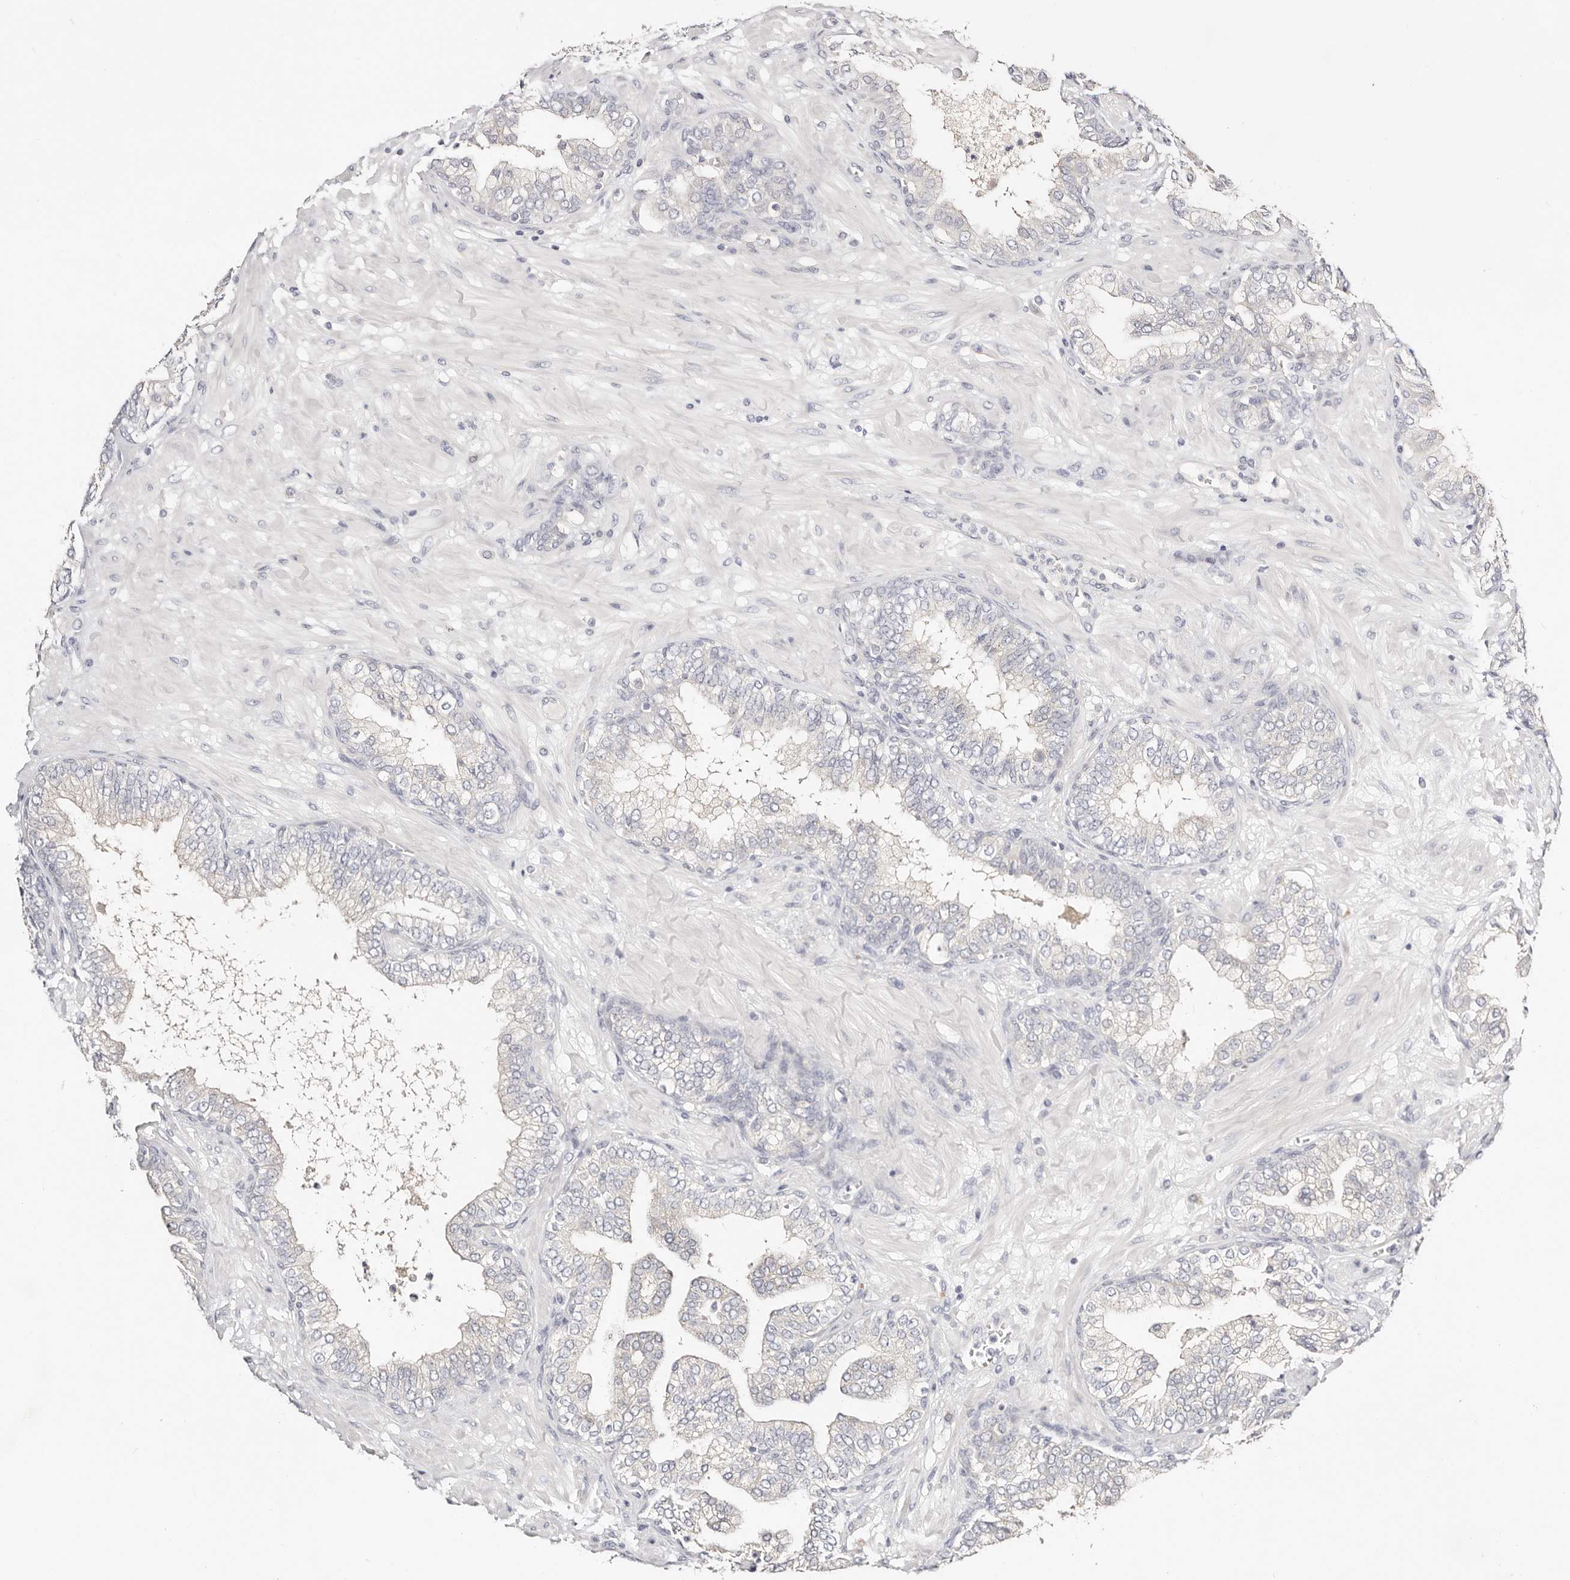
{"staining": {"intensity": "negative", "quantity": "none", "location": "none"}, "tissue": "prostate cancer", "cell_type": "Tumor cells", "image_type": "cancer", "snomed": [{"axis": "morphology", "description": "Adenocarcinoma, High grade"}, {"axis": "topography", "description": "Prostate"}], "caption": "A micrograph of human prostate cancer (high-grade adenocarcinoma) is negative for staining in tumor cells.", "gene": "DNASE1", "patient": {"sex": "male", "age": 59}}